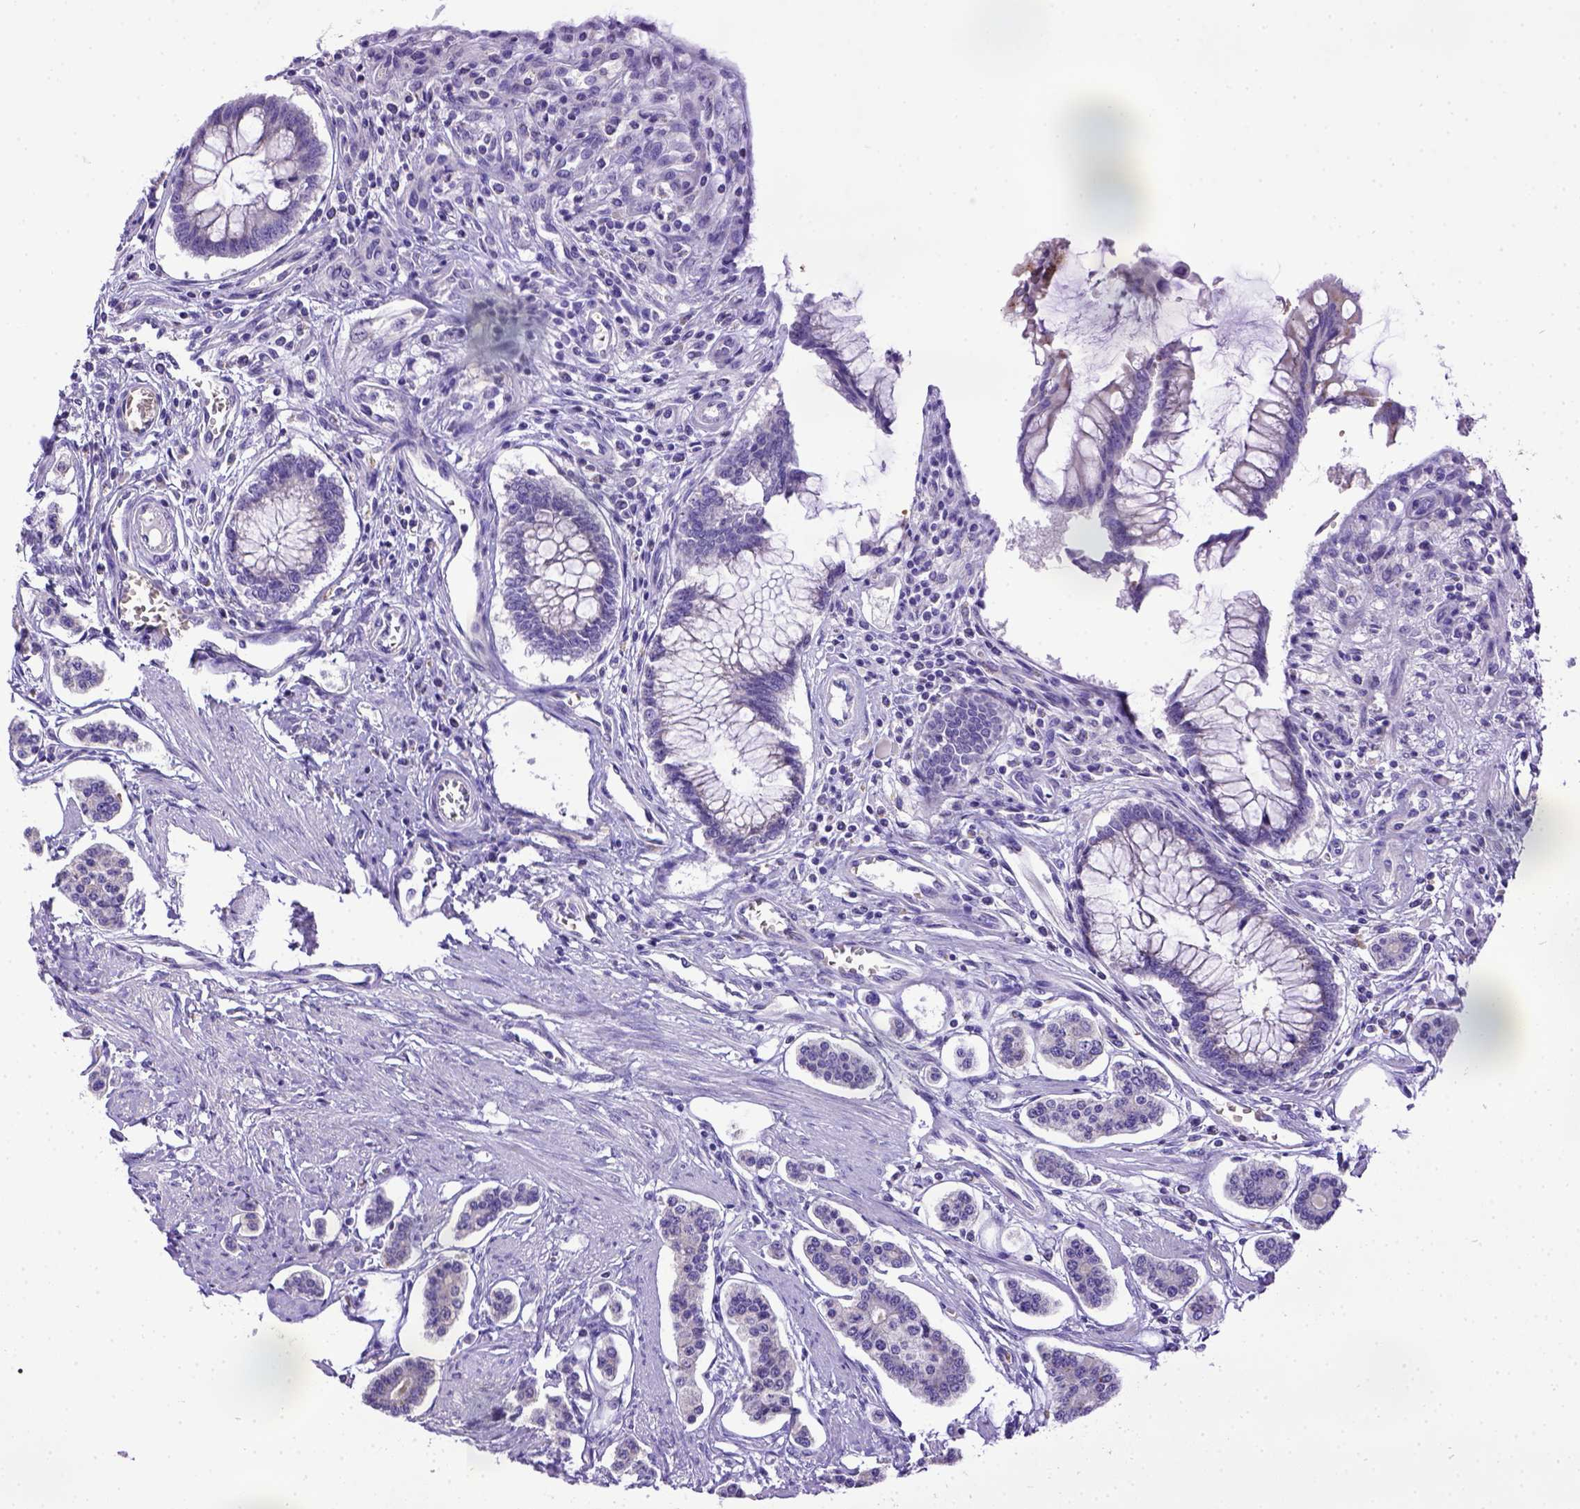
{"staining": {"intensity": "negative", "quantity": "none", "location": "none"}, "tissue": "carcinoid", "cell_type": "Tumor cells", "image_type": "cancer", "snomed": [{"axis": "morphology", "description": "Carcinoid, malignant, NOS"}, {"axis": "topography", "description": "Small intestine"}], "caption": "Tumor cells are negative for brown protein staining in carcinoid.", "gene": "SPEF1", "patient": {"sex": "female", "age": 65}}